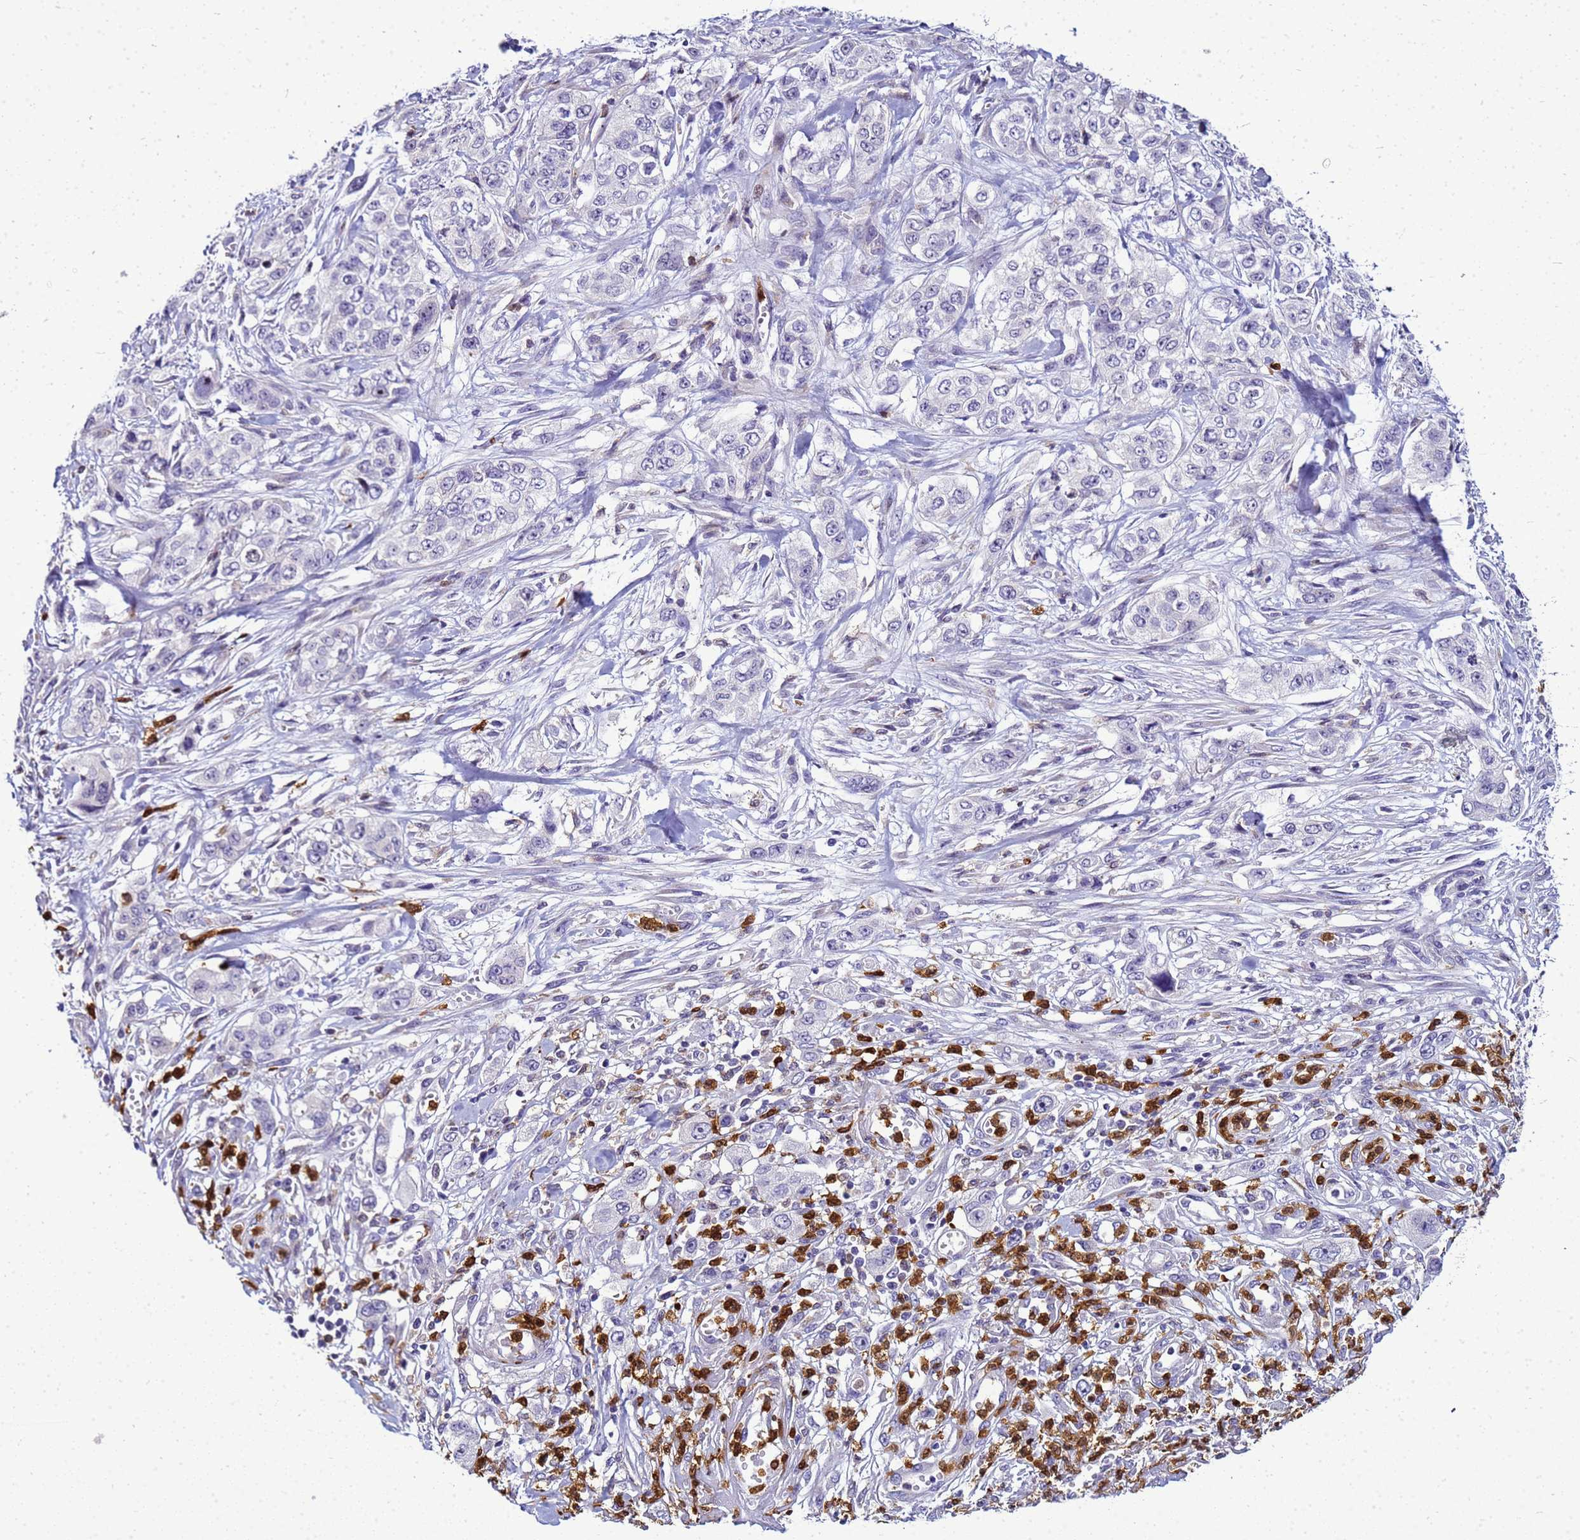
{"staining": {"intensity": "negative", "quantity": "none", "location": "none"}, "tissue": "stomach cancer", "cell_type": "Tumor cells", "image_type": "cancer", "snomed": [{"axis": "morphology", "description": "Adenocarcinoma, NOS"}, {"axis": "topography", "description": "Stomach, upper"}], "caption": "Immunohistochemical staining of human adenocarcinoma (stomach) demonstrates no significant staining in tumor cells.", "gene": "VPS4B", "patient": {"sex": "male", "age": 62}}